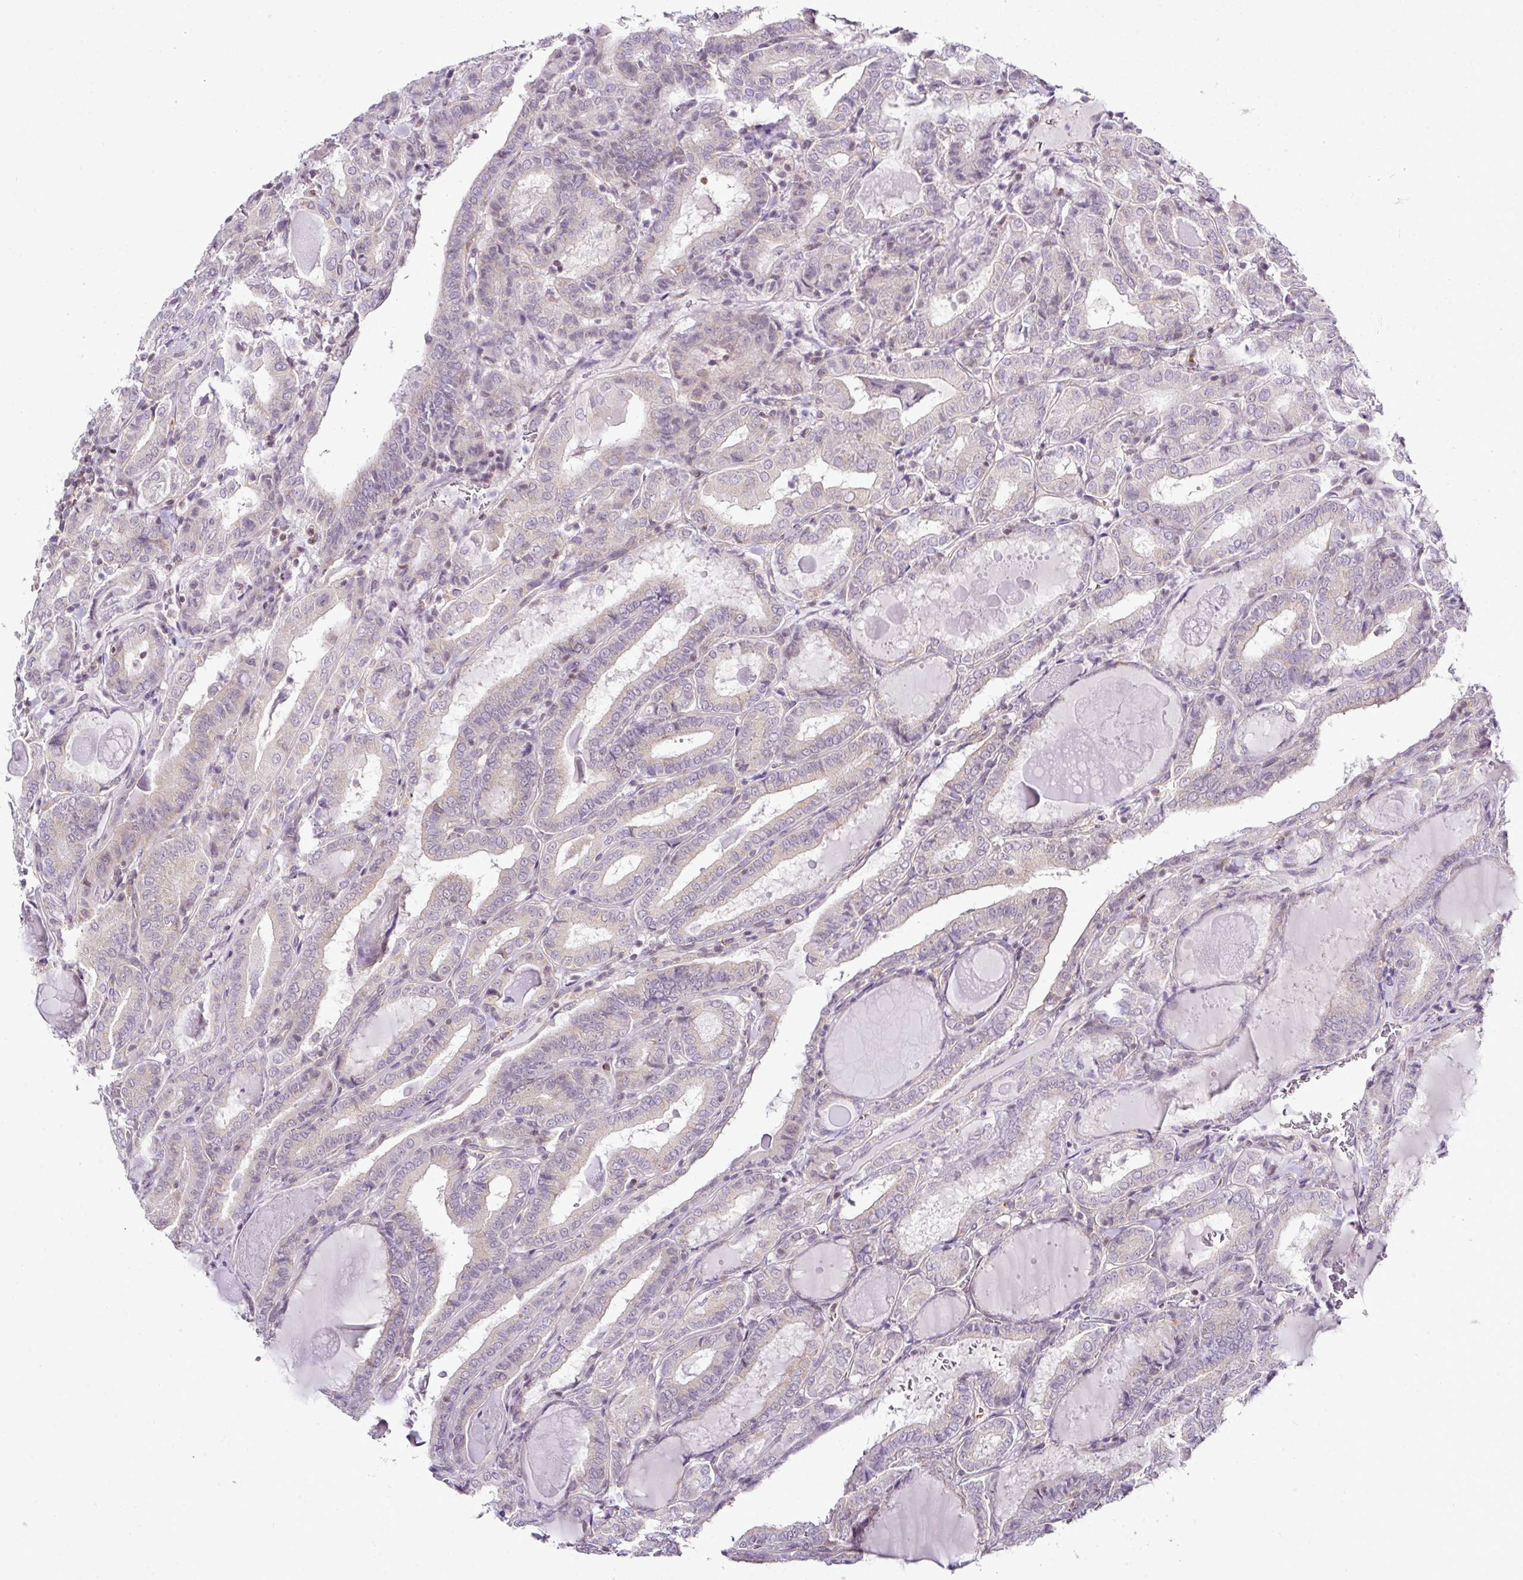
{"staining": {"intensity": "negative", "quantity": "none", "location": "none"}, "tissue": "thyroid cancer", "cell_type": "Tumor cells", "image_type": "cancer", "snomed": [{"axis": "morphology", "description": "Papillary adenocarcinoma, NOS"}, {"axis": "topography", "description": "Thyroid gland"}], "caption": "Tumor cells show no significant positivity in thyroid cancer (papillary adenocarcinoma).", "gene": "FAM32A", "patient": {"sex": "female", "age": 72}}